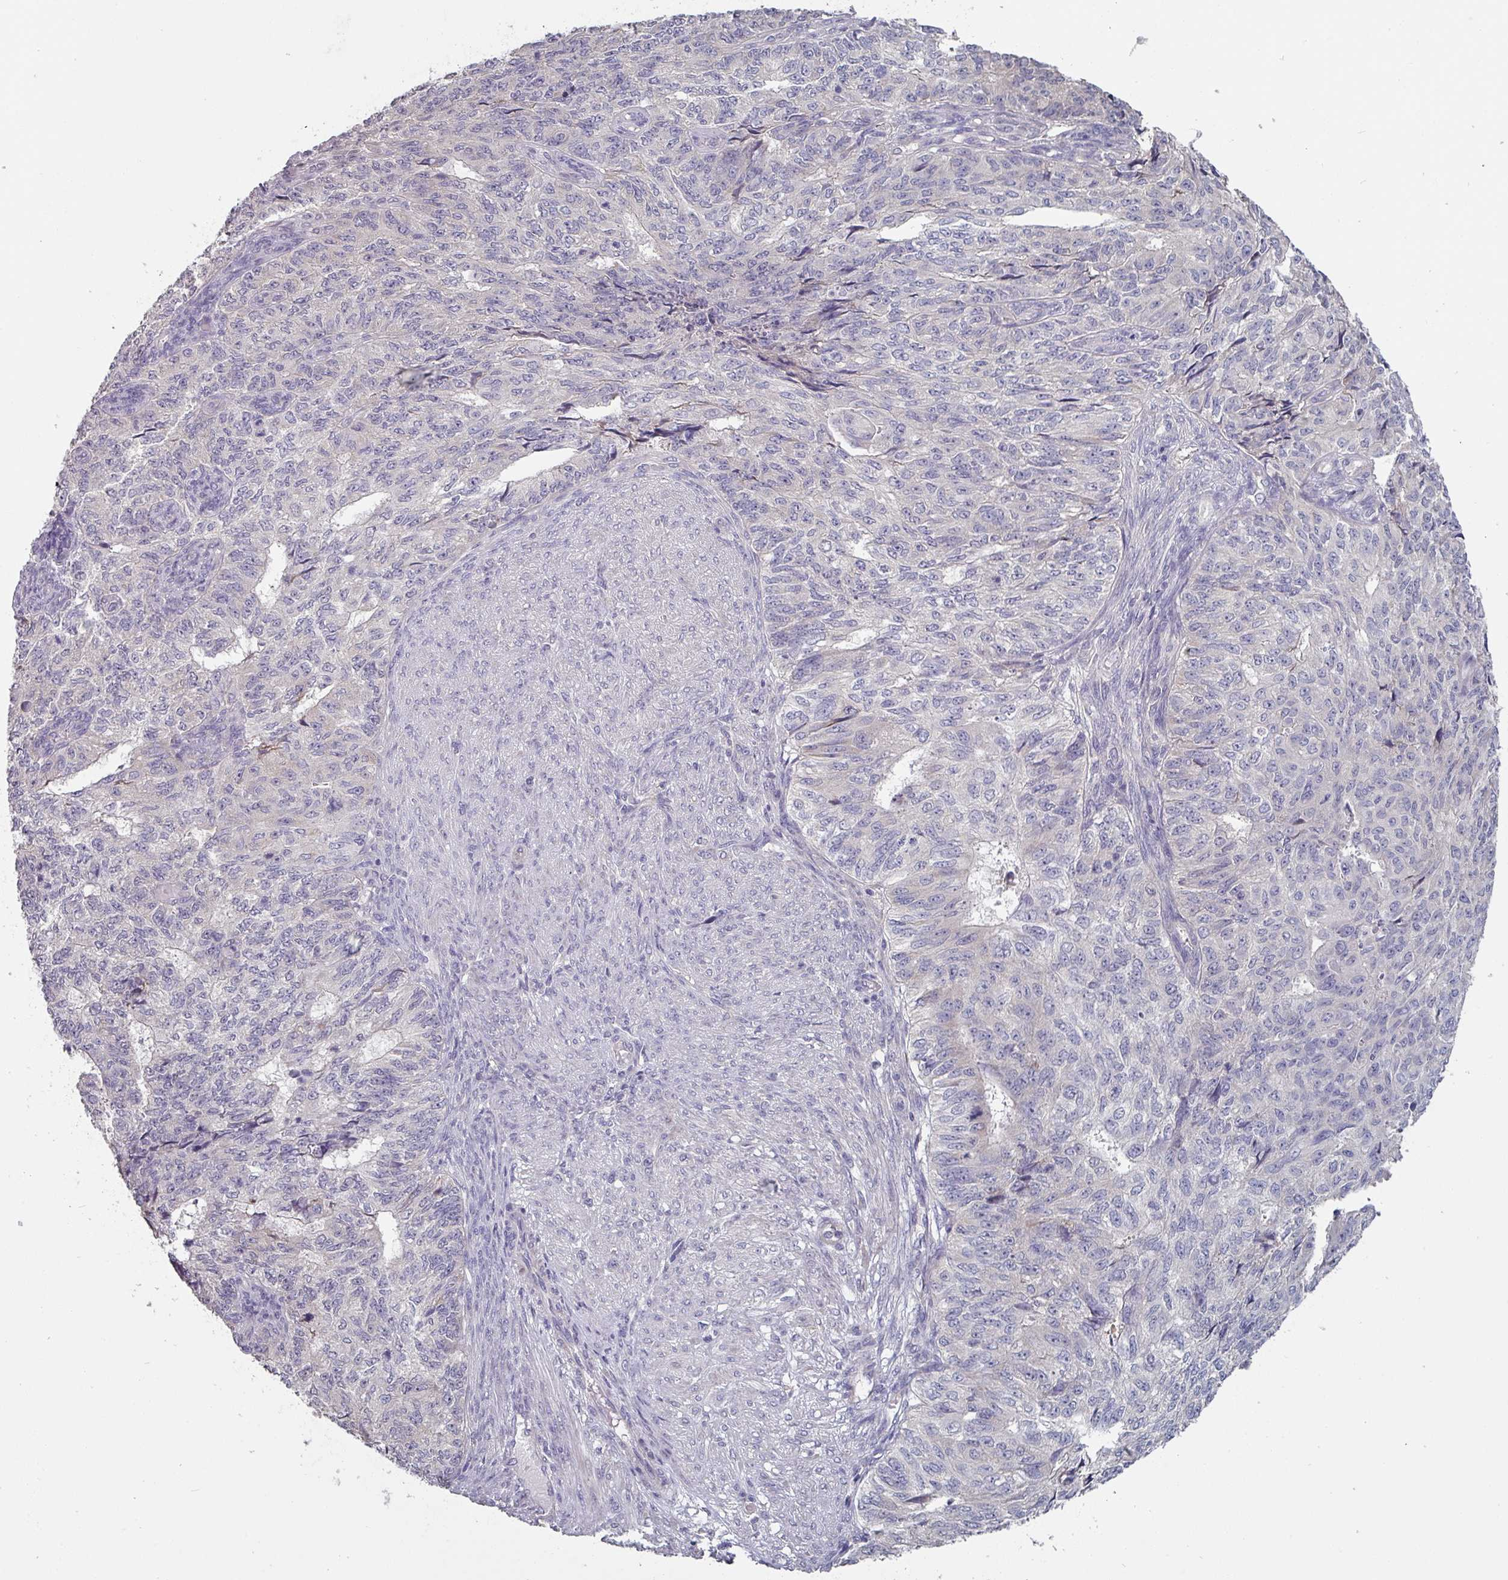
{"staining": {"intensity": "negative", "quantity": "none", "location": "none"}, "tissue": "endometrial cancer", "cell_type": "Tumor cells", "image_type": "cancer", "snomed": [{"axis": "morphology", "description": "Adenocarcinoma, NOS"}, {"axis": "topography", "description": "Endometrium"}], "caption": "This is an immunohistochemistry (IHC) image of human endometrial cancer. There is no staining in tumor cells.", "gene": "PRAMEF8", "patient": {"sex": "female", "age": 32}}